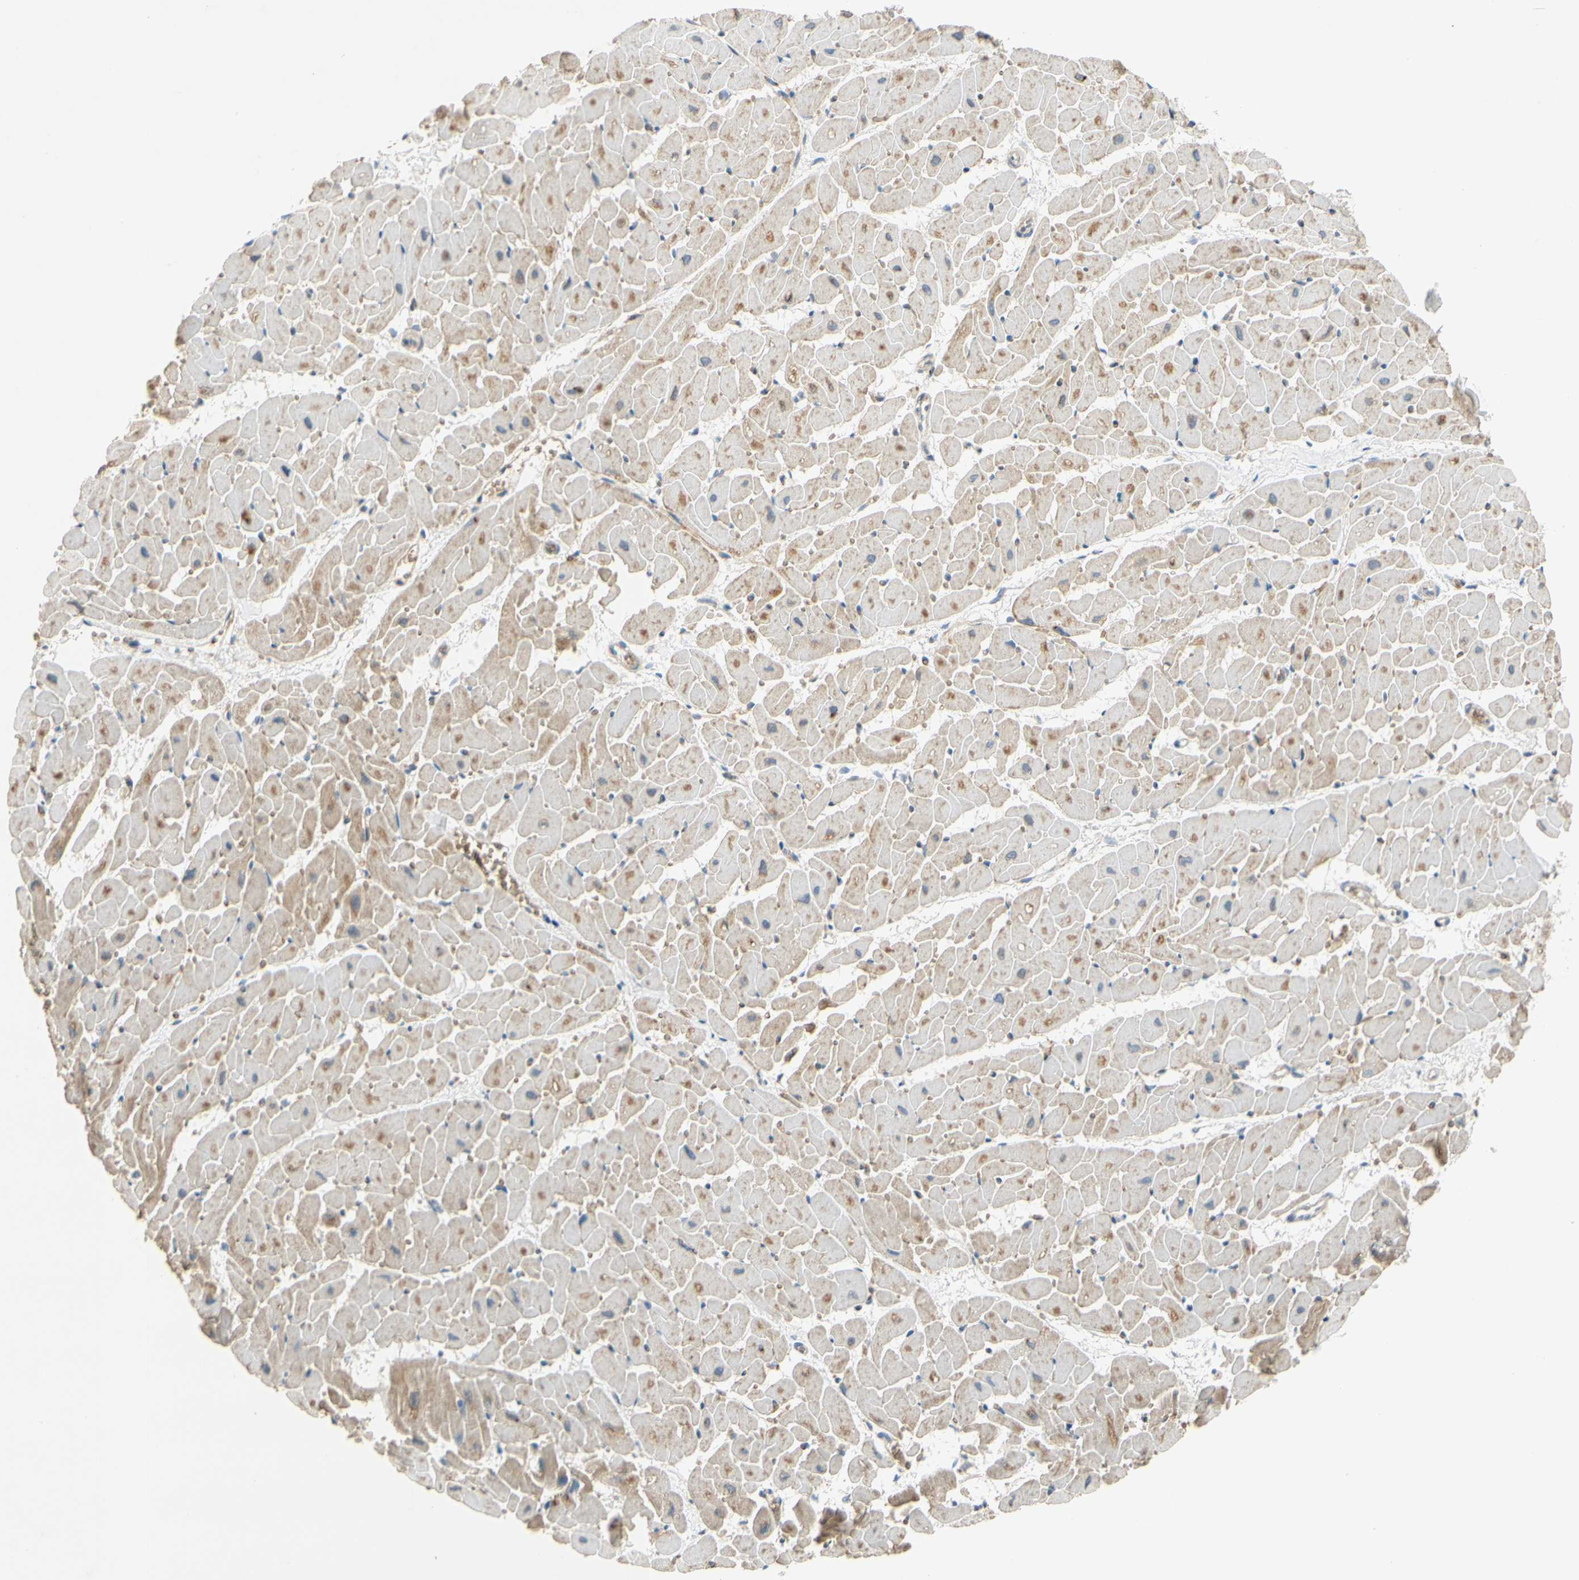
{"staining": {"intensity": "weak", "quantity": ">75%", "location": "cytoplasmic/membranous"}, "tissue": "heart muscle", "cell_type": "Cardiomyocytes", "image_type": "normal", "snomed": [{"axis": "morphology", "description": "Normal tissue, NOS"}, {"axis": "topography", "description": "Heart"}], "caption": "Weak cytoplasmic/membranous positivity is identified in about >75% of cardiomyocytes in normal heart muscle.", "gene": "GYPC", "patient": {"sex": "female", "age": 19}}